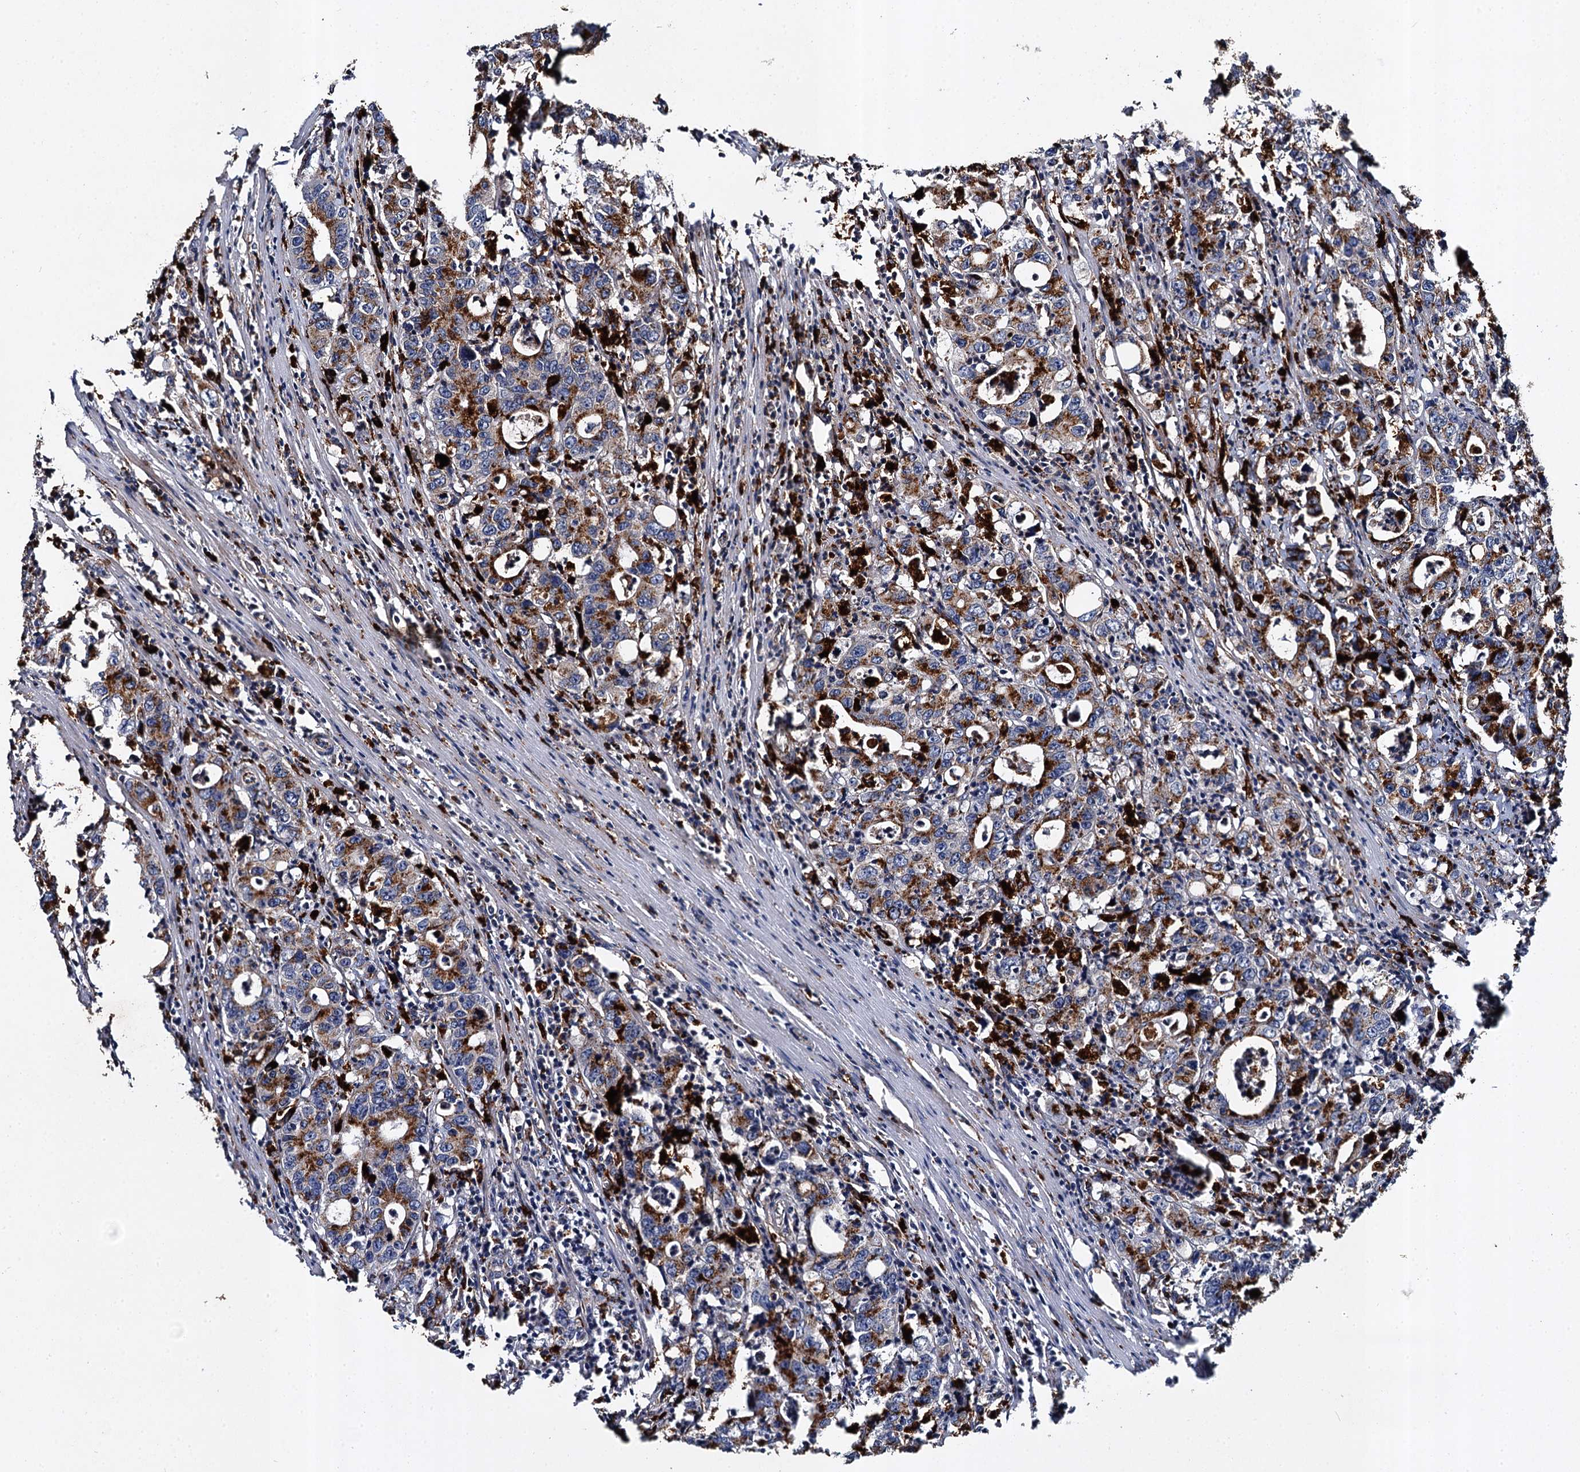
{"staining": {"intensity": "strong", "quantity": "25%-75%", "location": "cytoplasmic/membranous"}, "tissue": "colorectal cancer", "cell_type": "Tumor cells", "image_type": "cancer", "snomed": [{"axis": "morphology", "description": "Adenocarcinoma, NOS"}, {"axis": "topography", "description": "Colon"}], "caption": "Adenocarcinoma (colorectal) stained with a brown dye shows strong cytoplasmic/membranous positive expression in about 25%-75% of tumor cells.", "gene": "GBA1", "patient": {"sex": "female", "age": 75}}